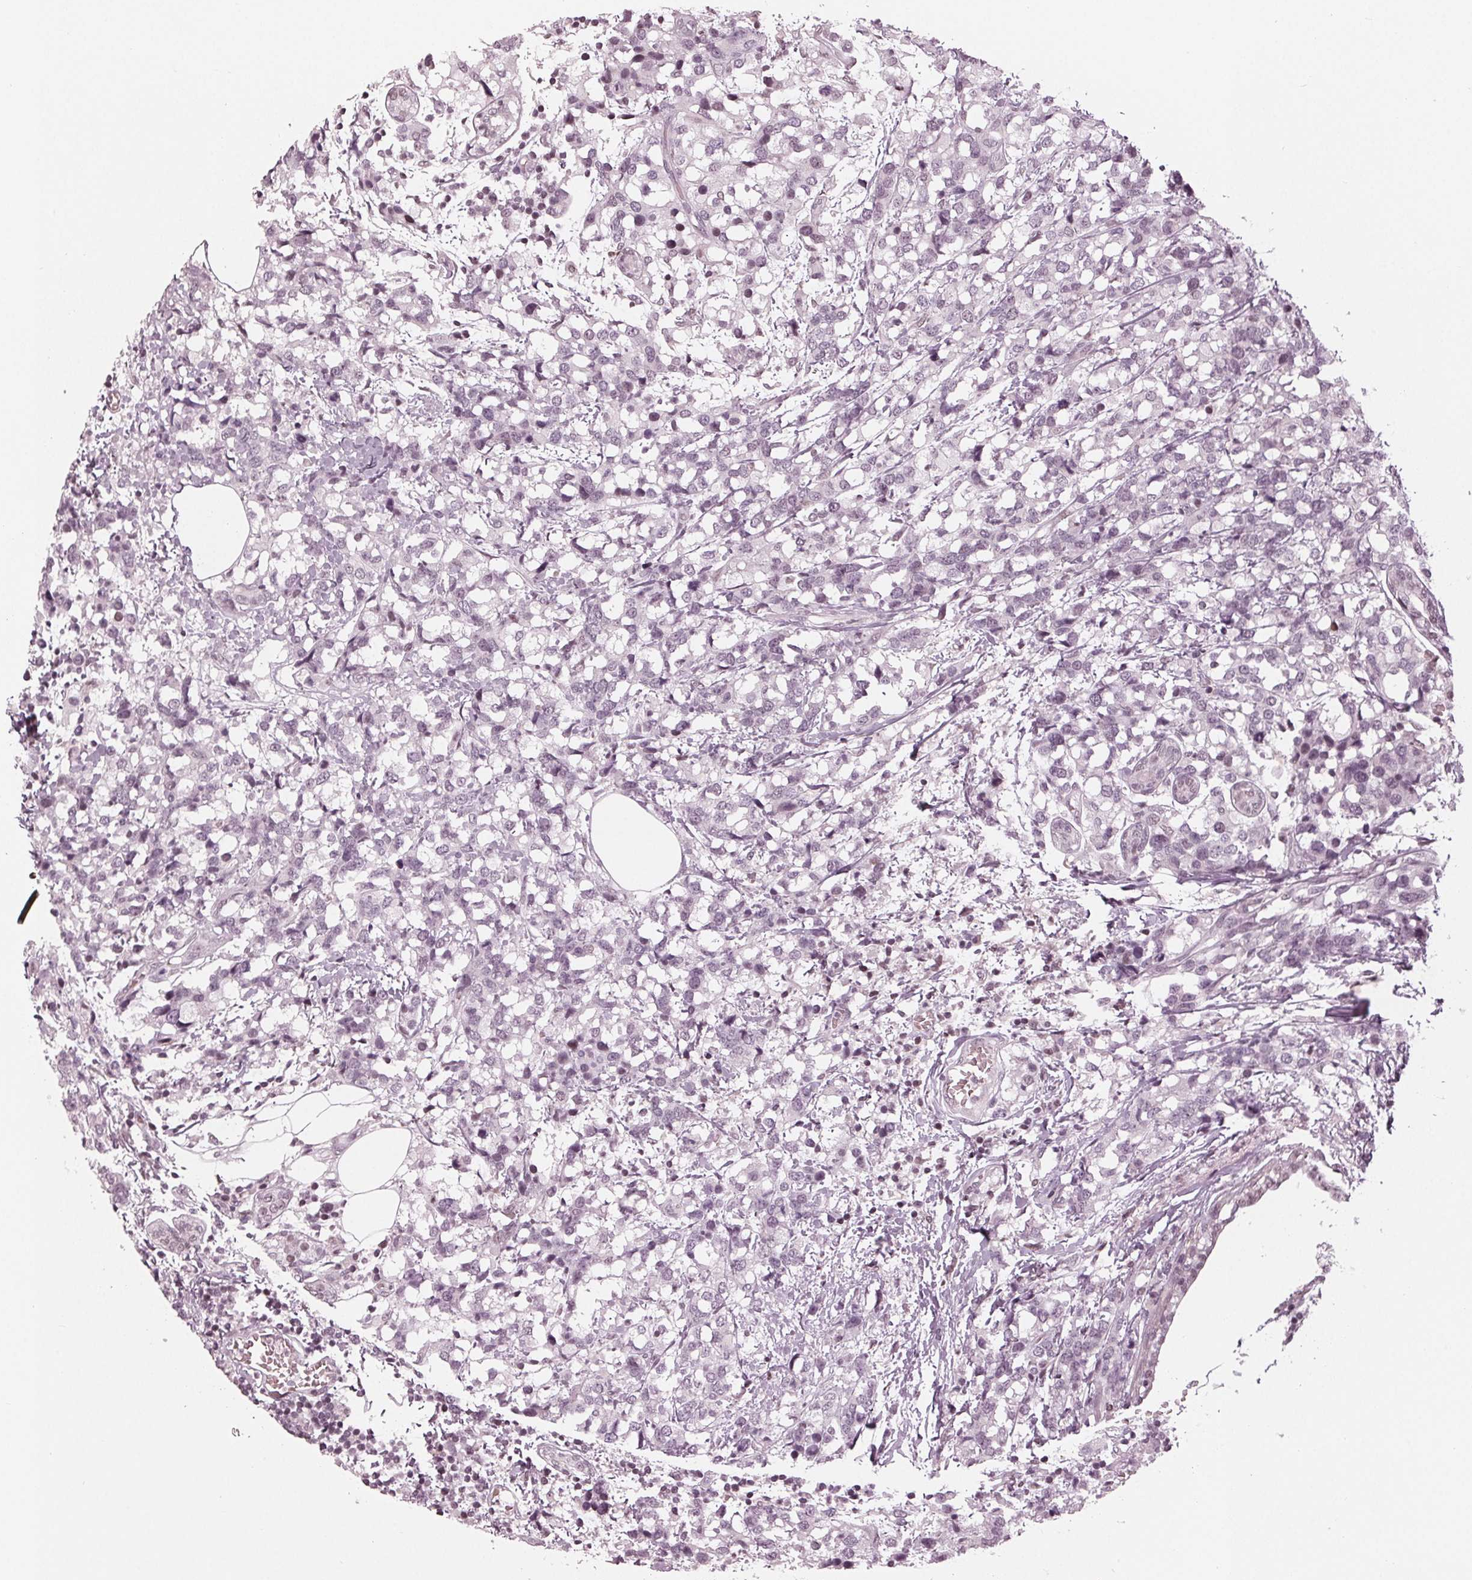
{"staining": {"intensity": "negative", "quantity": "none", "location": "none"}, "tissue": "breast cancer", "cell_type": "Tumor cells", "image_type": "cancer", "snomed": [{"axis": "morphology", "description": "Lobular carcinoma"}, {"axis": "topography", "description": "Breast"}], "caption": "Tumor cells show no significant protein positivity in lobular carcinoma (breast).", "gene": "DNMT3L", "patient": {"sex": "female", "age": 59}}